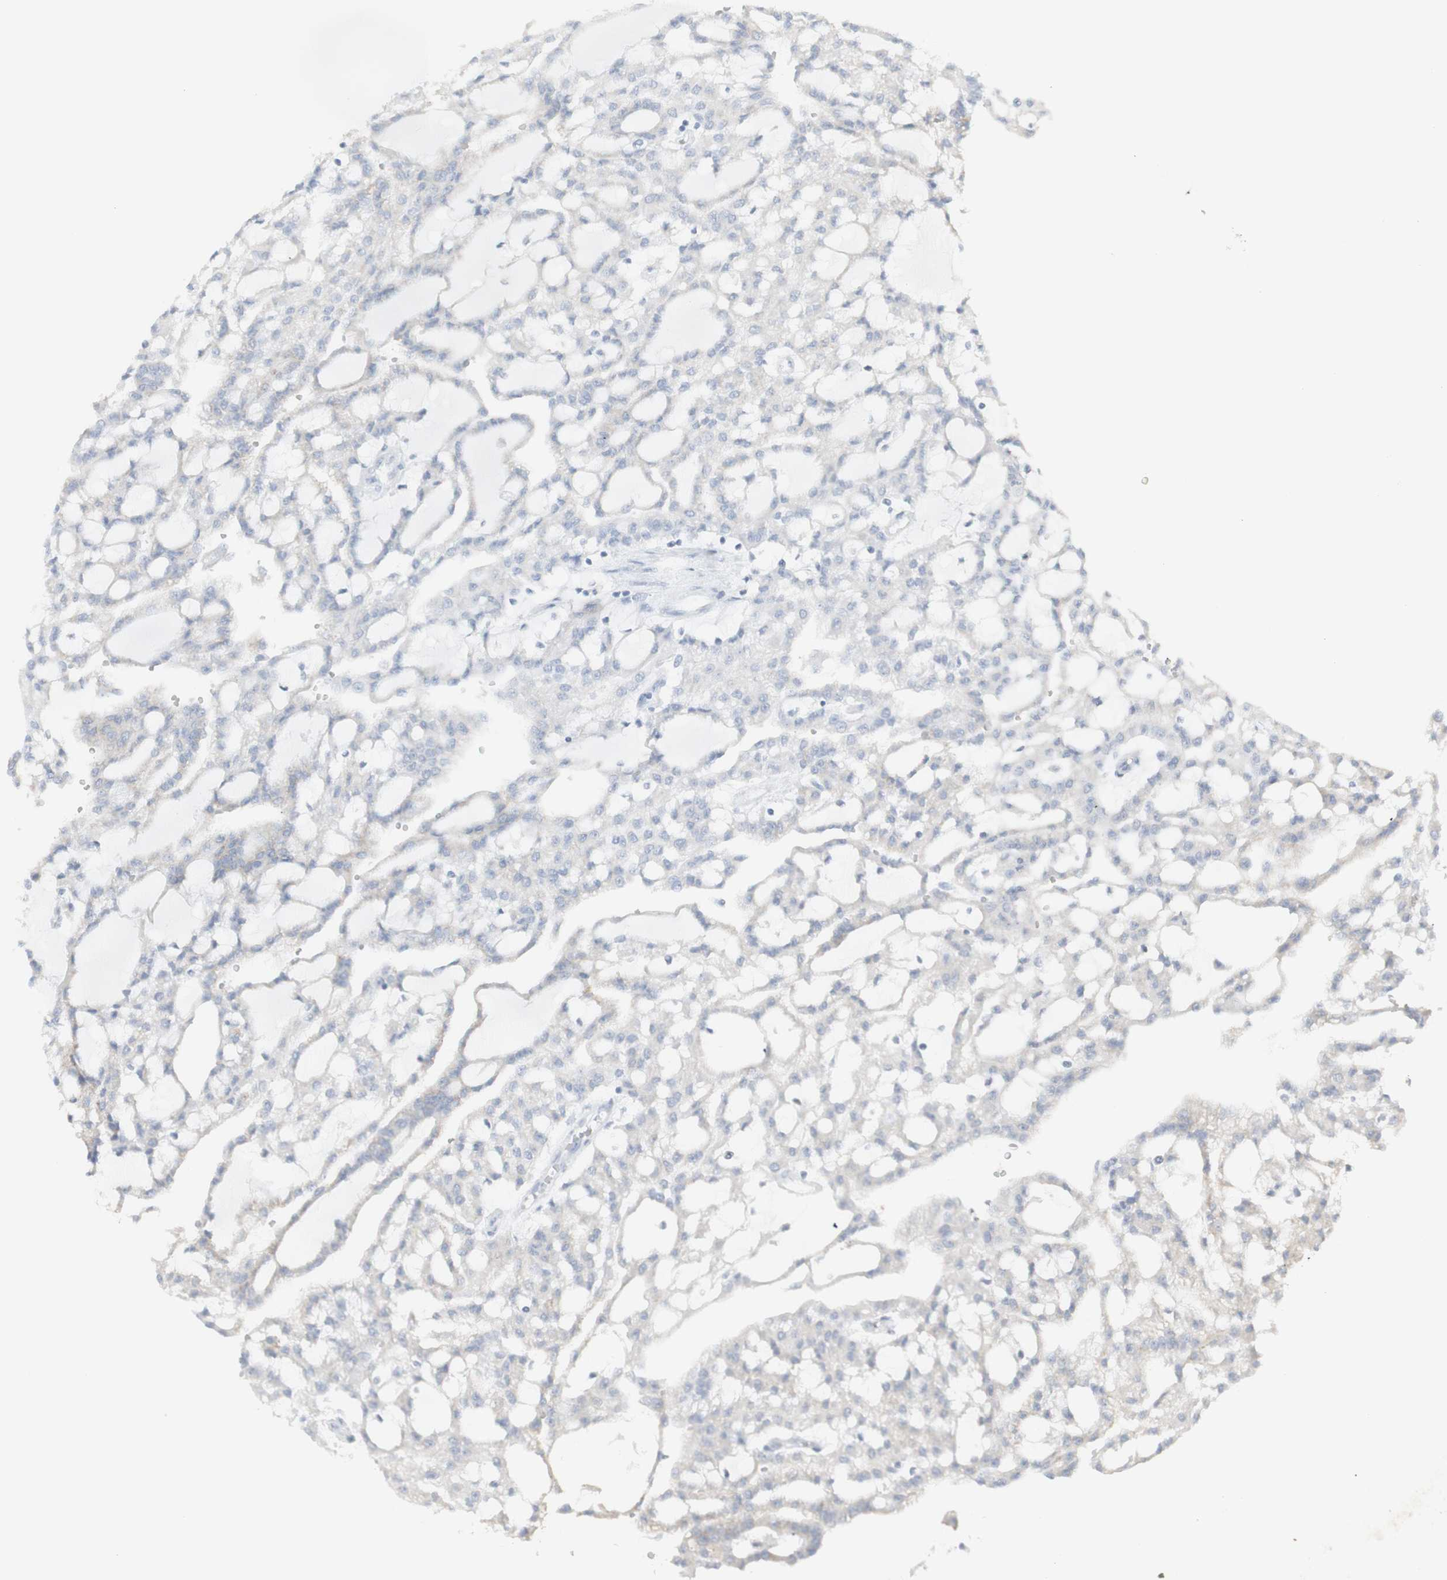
{"staining": {"intensity": "moderate", "quantity": "25%-75%", "location": "cytoplasmic/membranous"}, "tissue": "renal cancer", "cell_type": "Tumor cells", "image_type": "cancer", "snomed": [{"axis": "morphology", "description": "Adenocarcinoma, NOS"}, {"axis": "topography", "description": "Kidney"}], "caption": "Immunohistochemical staining of renal adenocarcinoma reveals medium levels of moderate cytoplasmic/membranous expression in approximately 25%-75% of tumor cells.", "gene": "NDST4", "patient": {"sex": "male", "age": 63}}